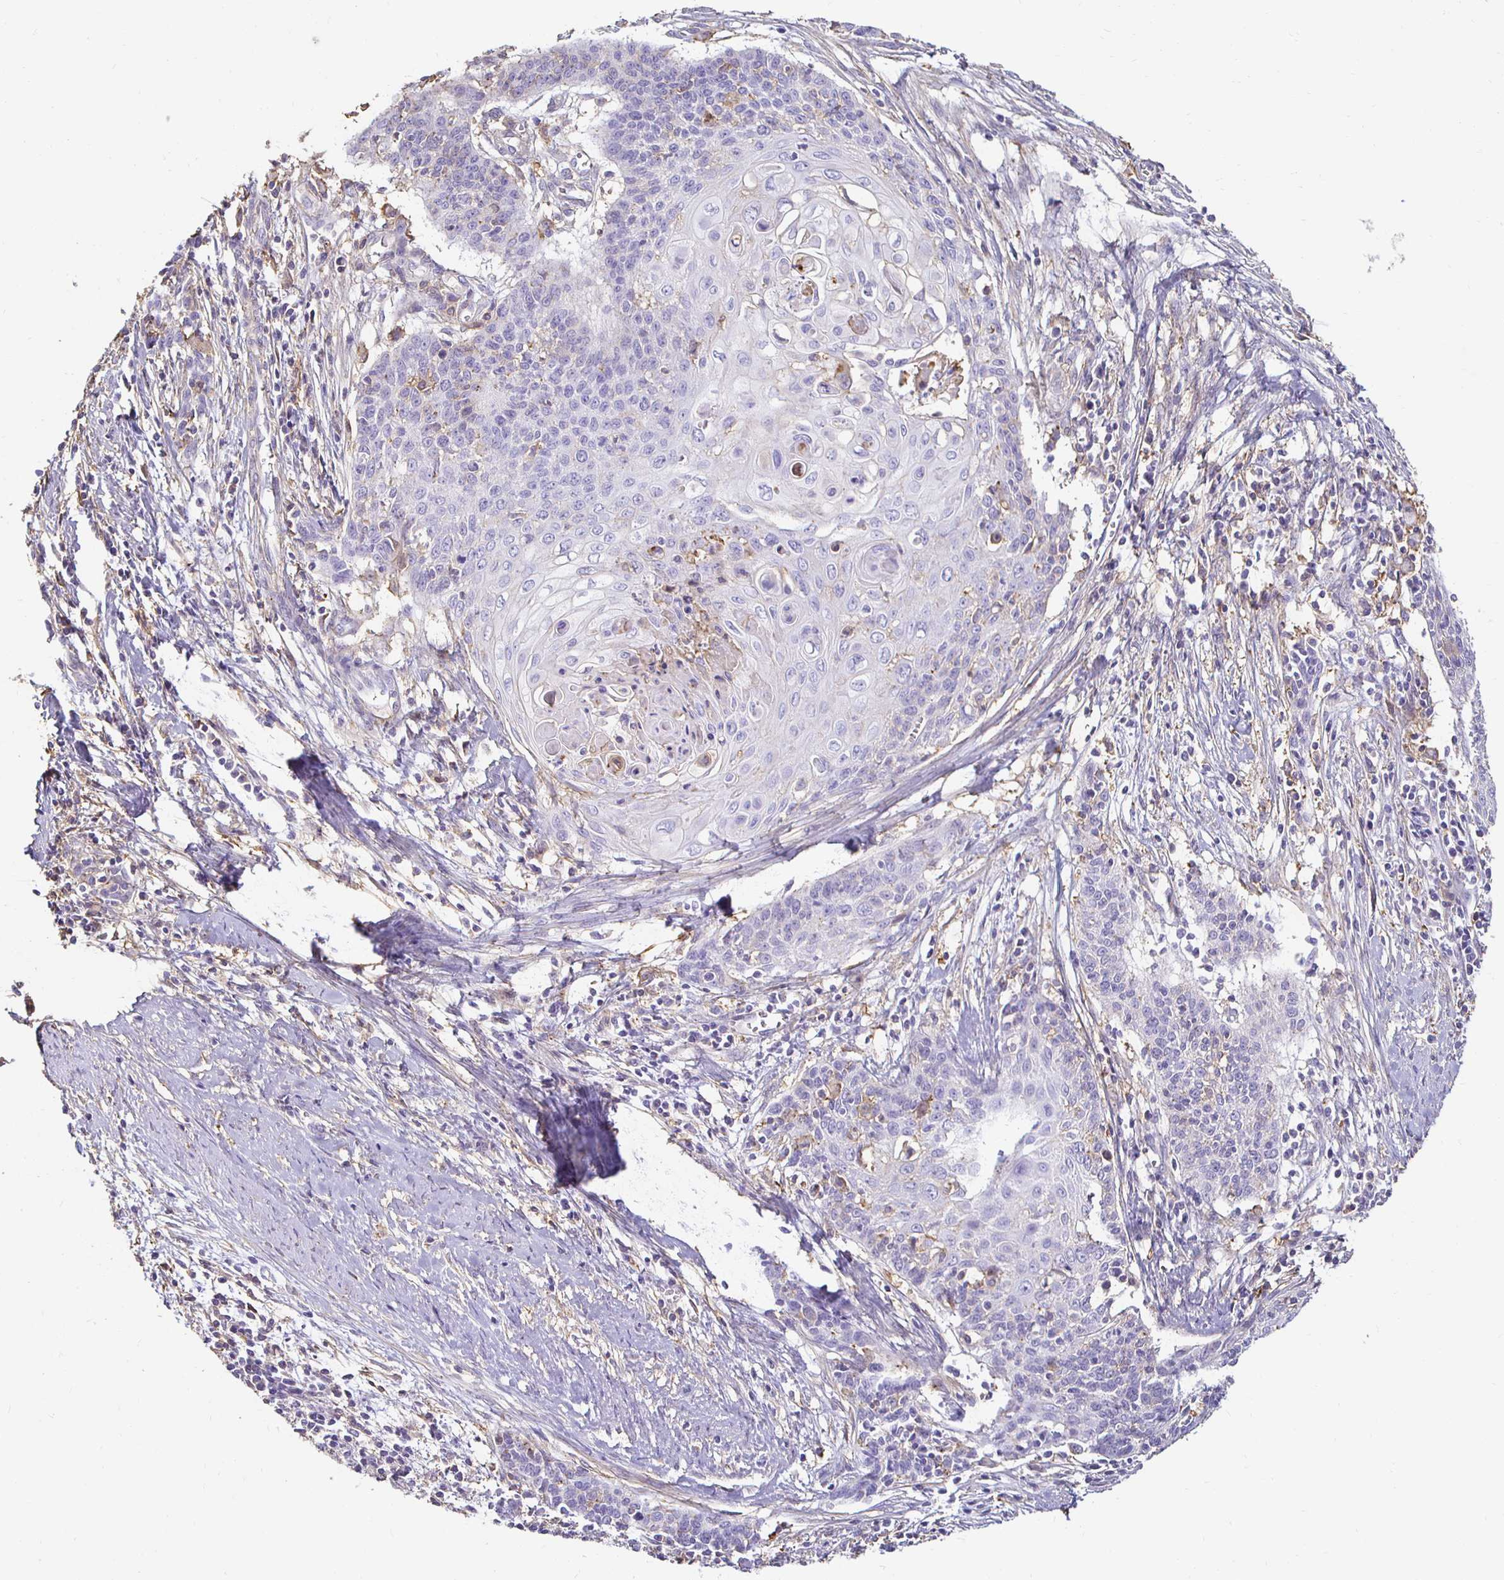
{"staining": {"intensity": "negative", "quantity": "none", "location": "none"}, "tissue": "cervical cancer", "cell_type": "Tumor cells", "image_type": "cancer", "snomed": [{"axis": "morphology", "description": "Squamous cell carcinoma, NOS"}, {"axis": "topography", "description": "Cervix"}], "caption": "Immunohistochemical staining of human squamous cell carcinoma (cervical) displays no significant expression in tumor cells. (Brightfield microscopy of DAB IHC at high magnification).", "gene": "TAS1R3", "patient": {"sex": "female", "age": 39}}